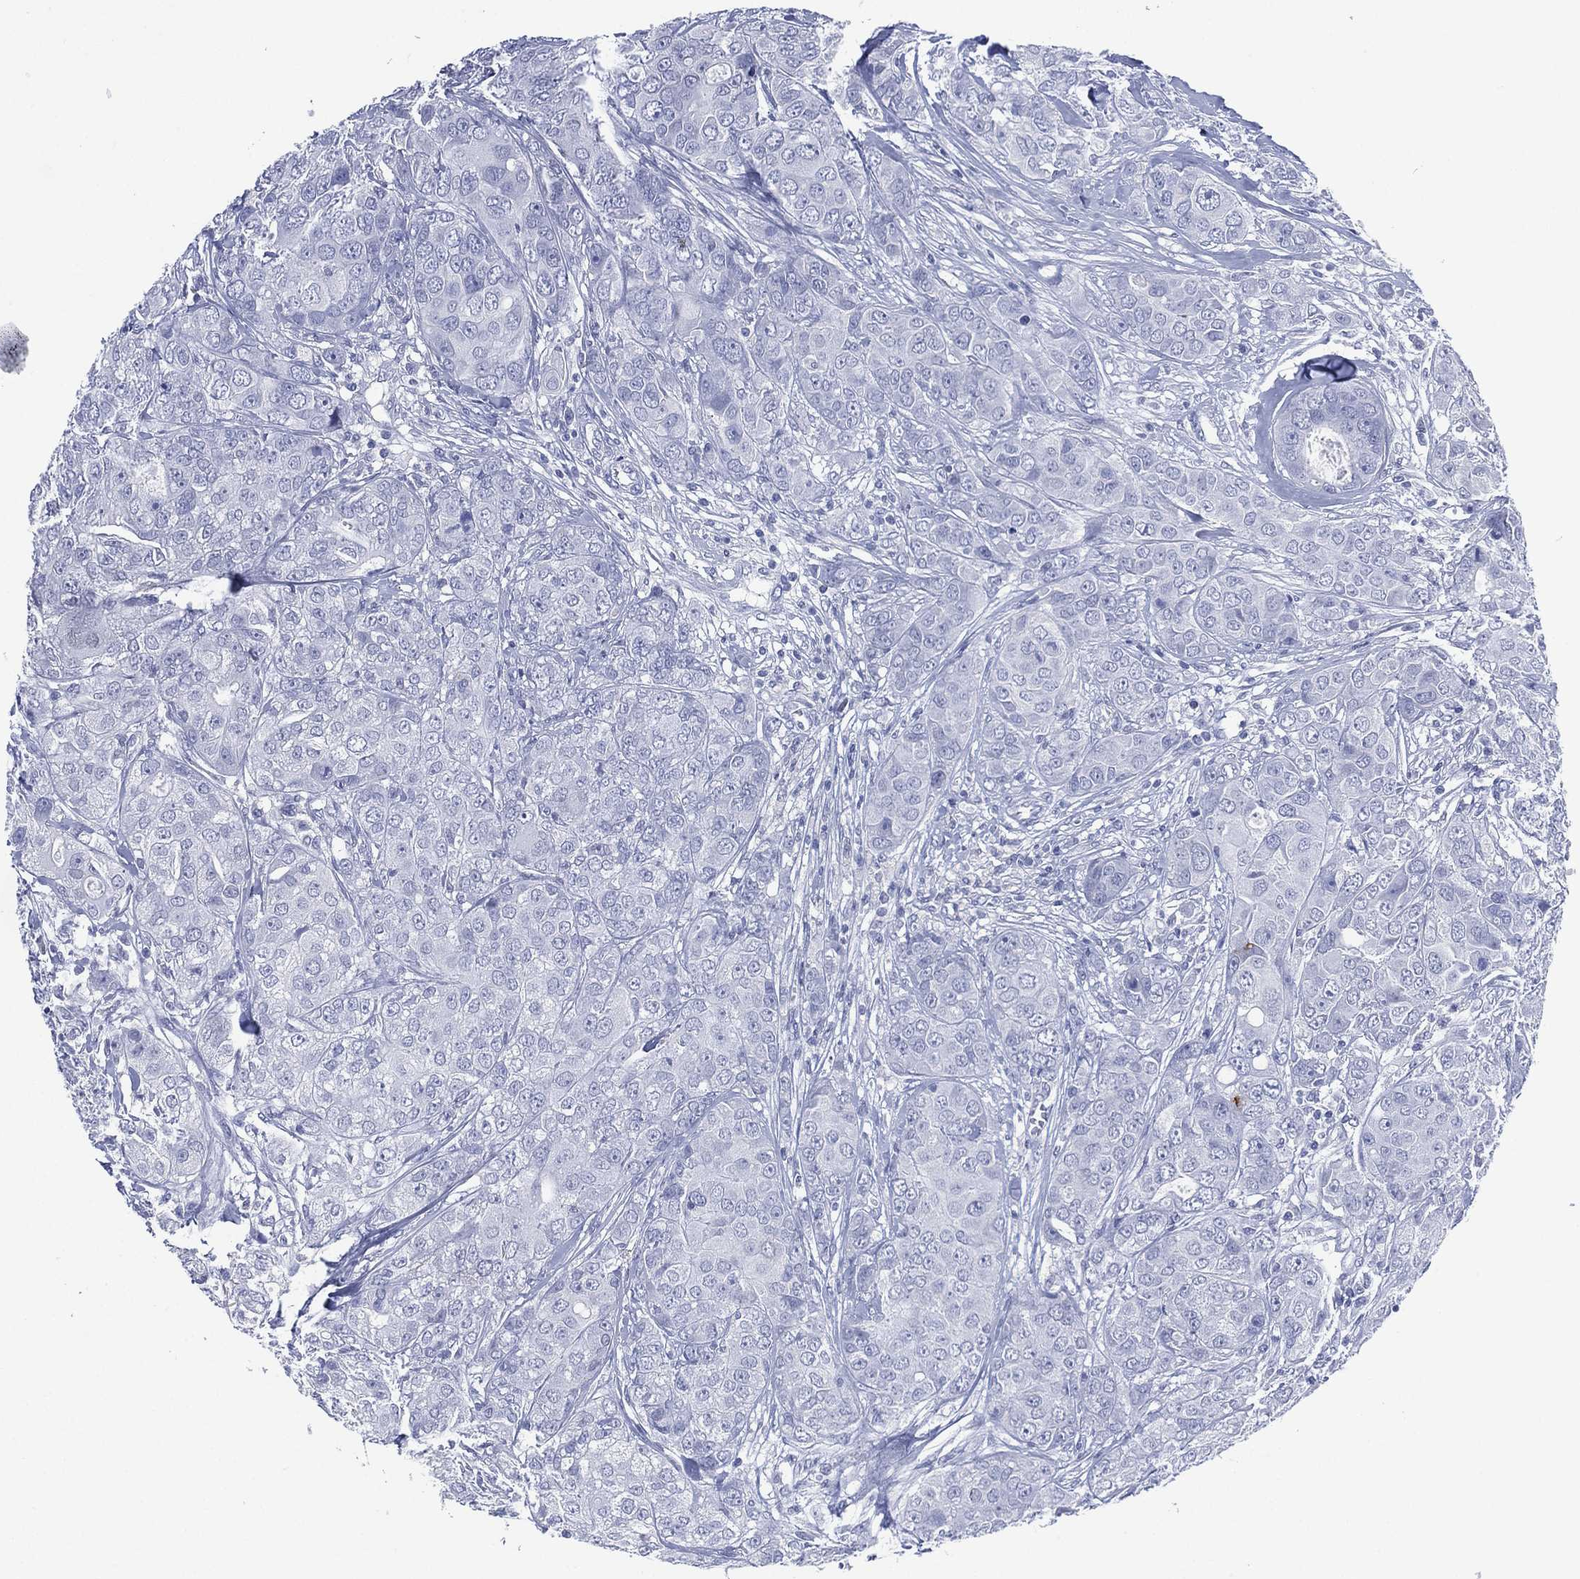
{"staining": {"intensity": "negative", "quantity": "none", "location": "none"}, "tissue": "breast cancer", "cell_type": "Tumor cells", "image_type": "cancer", "snomed": [{"axis": "morphology", "description": "Duct carcinoma"}, {"axis": "topography", "description": "Breast"}], "caption": "This is an immunohistochemistry image of infiltrating ductal carcinoma (breast). There is no expression in tumor cells.", "gene": "TMEM247", "patient": {"sex": "female", "age": 43}}